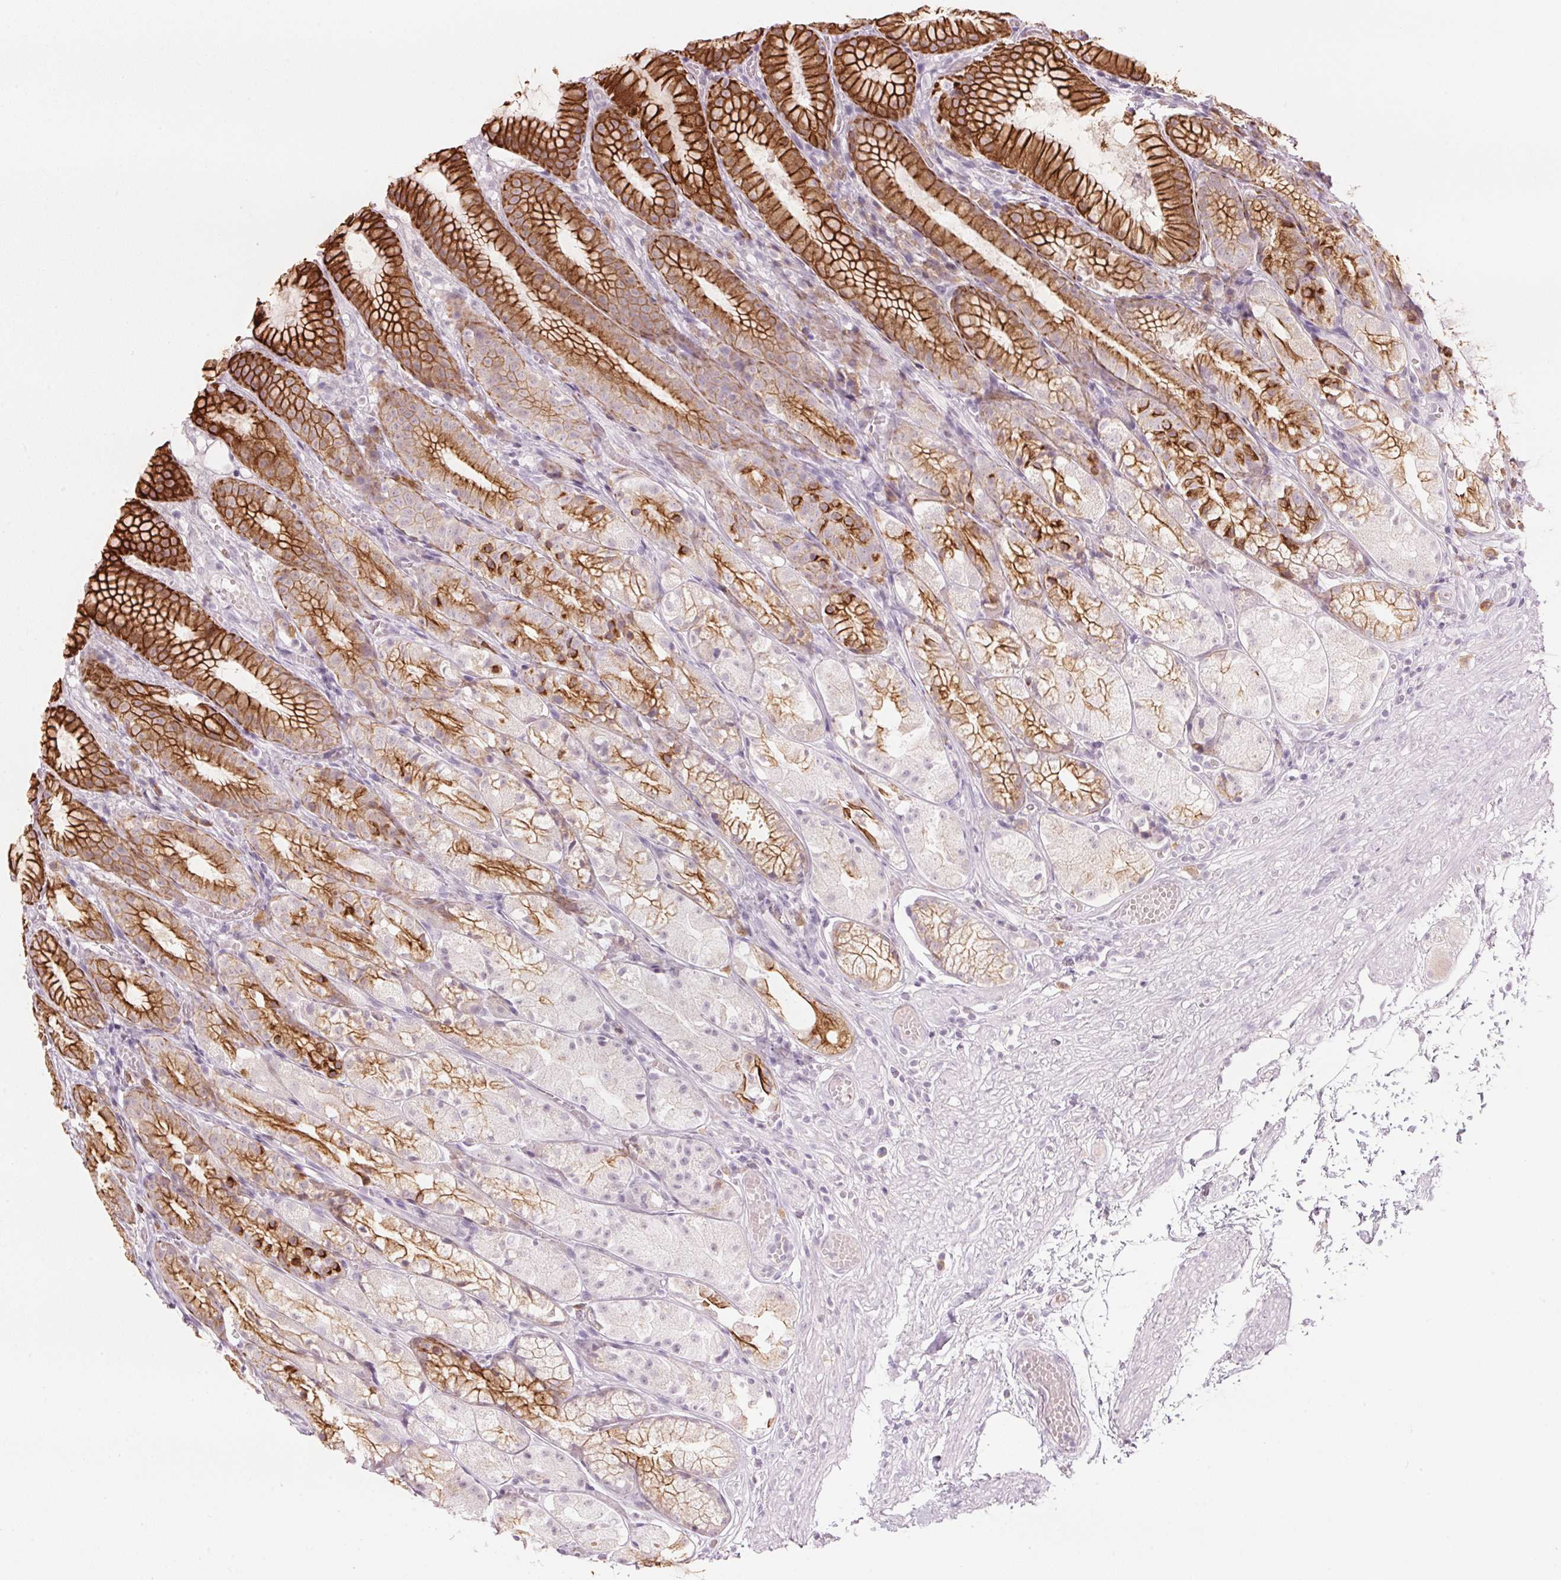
{"staining": {"intensity": "strong", "quantity": "25%-75%", "location": "cytoplasmic/membranous"}, "tissue": "stomach", "cell_type": "Glandular cells", "image_type": "normal", "snomed": [{"axis": "morphology", "description": "Normal tissue, NOS"}, {"axis": "topography", "description": "Stomach"}], "caption": "Protein expression by immunohistochemistry exhibits strong cytoplasmic/membranous expression in approximately 25%-75% of glandular cells in normal stomach.", "gene": "SCTR", "patient": {"sex": "male", "age": 70}}